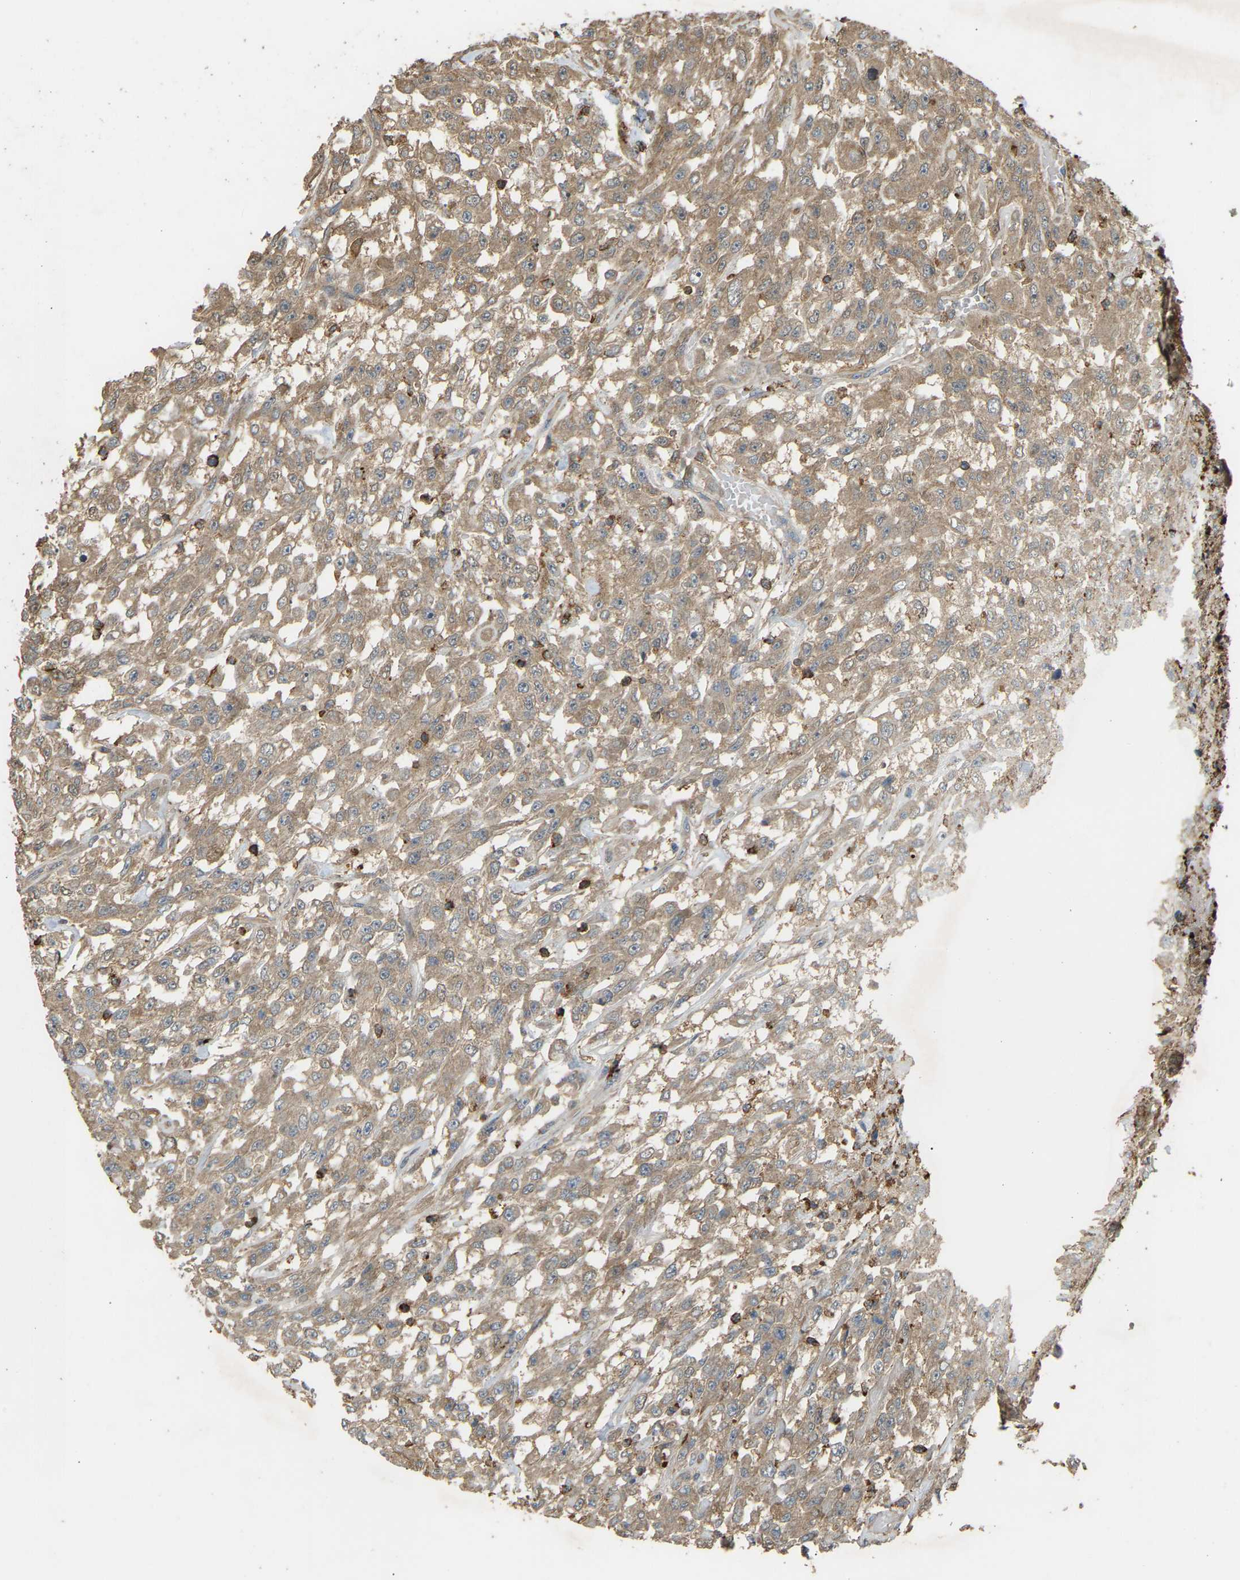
{"staining": {"intensity": "weak", "quantity": ">75%", "location": "cytoplasmic/membranous"}, "tissue": "urothelial cancer", "cell_type": "Tumor cells", "image_type": "cancer", "snomed": [{"axis": "morphology", "description": "Urothelial carcinoma, High grade"}, {"axis": "topography", "description": "Urinary bladder"}], "caption": "IHC (DAB) staining of human urothelial carcinoma (high-grade) demonstrates weak cytoplasmic/membranous protein staining in approximately >75% of tumor cells.", "gene": "GOPC", "patient": {"sex": "male", "age": 46}}